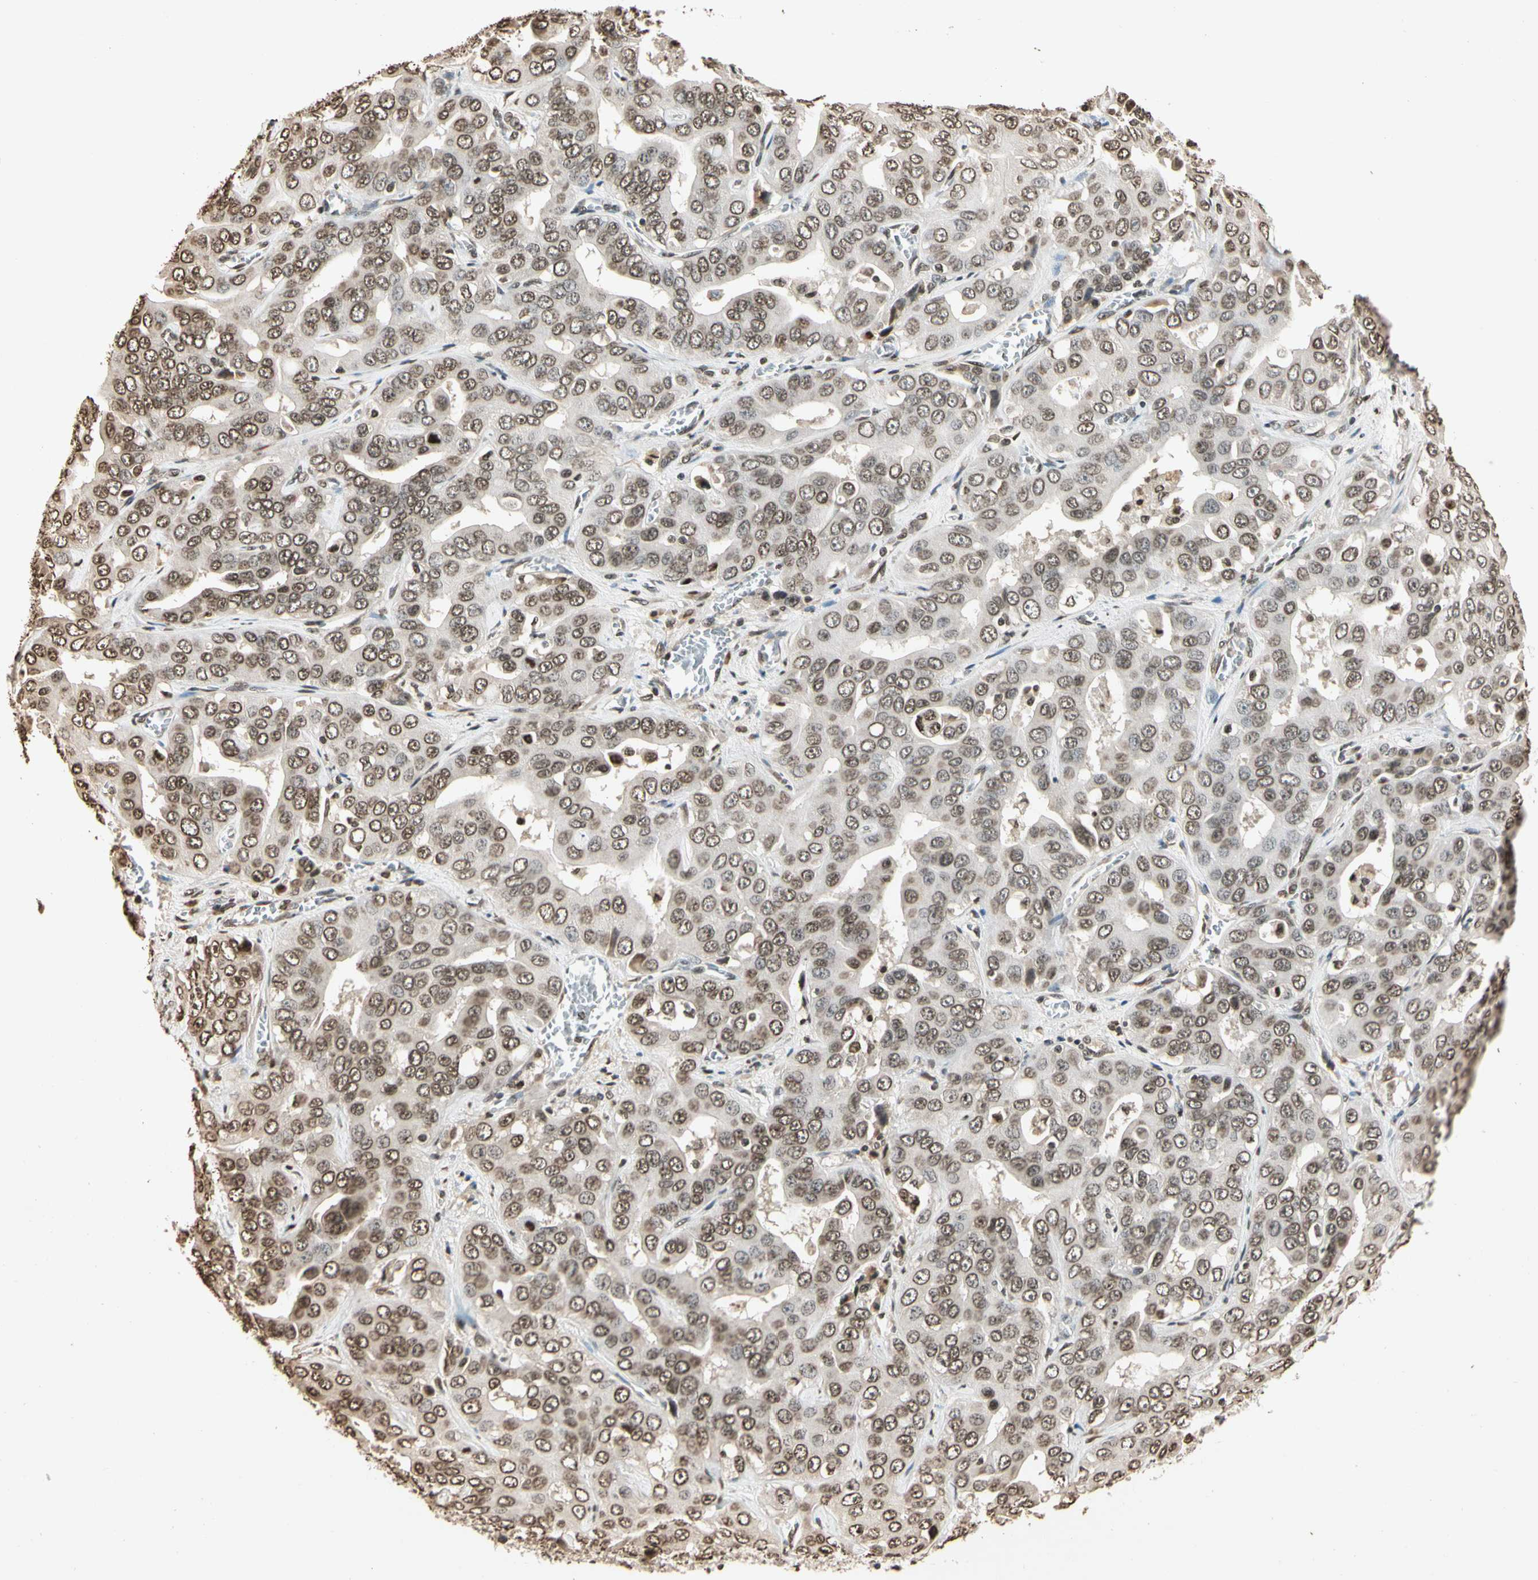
{"staining": {"intensity": "moderate", "quantity": "25%-75%", "location": "nuclear"}, "tissue": "liver cancer", "cell_type": "Tumor cells", "image_type": "cancer", "snomed": [{"axis": "morphology", "description": "Cholangiocarcinoma"}, {"axis": "topography", "description": "Liver"}], "caption": "Tumor cells show moderate nuclear staining in approximately 25%-75% of cells in cholangiocarcinoma (liver).", "gene": "TOP1", "patient": {"sex": "female", "age": 52}}